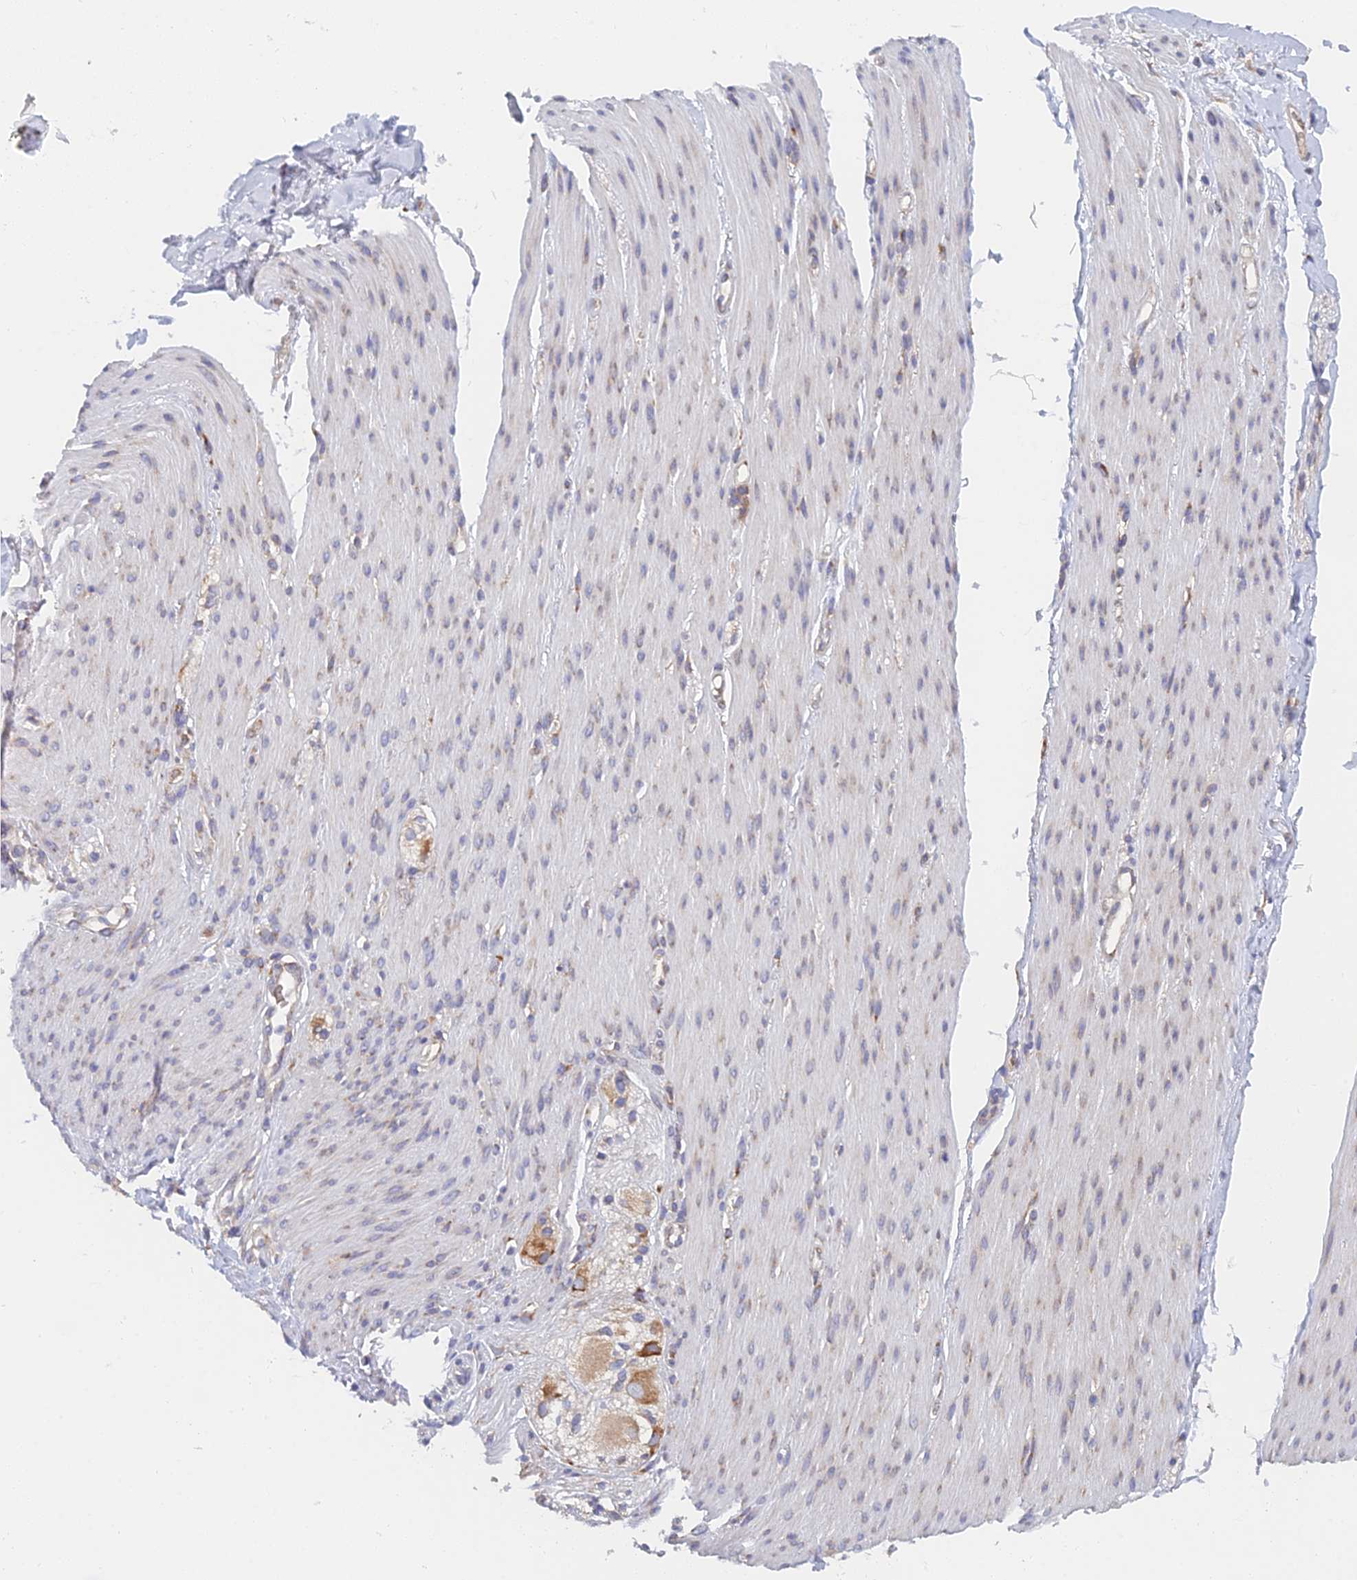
{"staining": {"intensity": "moderate", "quantity": ">75%", "location": "cytoplasmic/membranous"}, "tissue": "adipose tissue", "cell_type": "Adipocytes", "image_type": "normal", "snomed": [{"axis": "morphology", "description": "Normal tissue, NOS"}, {"axis": "topography", "description": "Colon"}, {"axis": "topography", "description": "Peripheral nerve tissue"}], "caption": "Approximately >75% of adipocytes in benign adipose tissue show moderate cytoplasmic/membranous protein expression as visualized by brown immunohistochemical staining.", "gene": "ELOF1", "patient": {"sex": "female", "age": 61}}